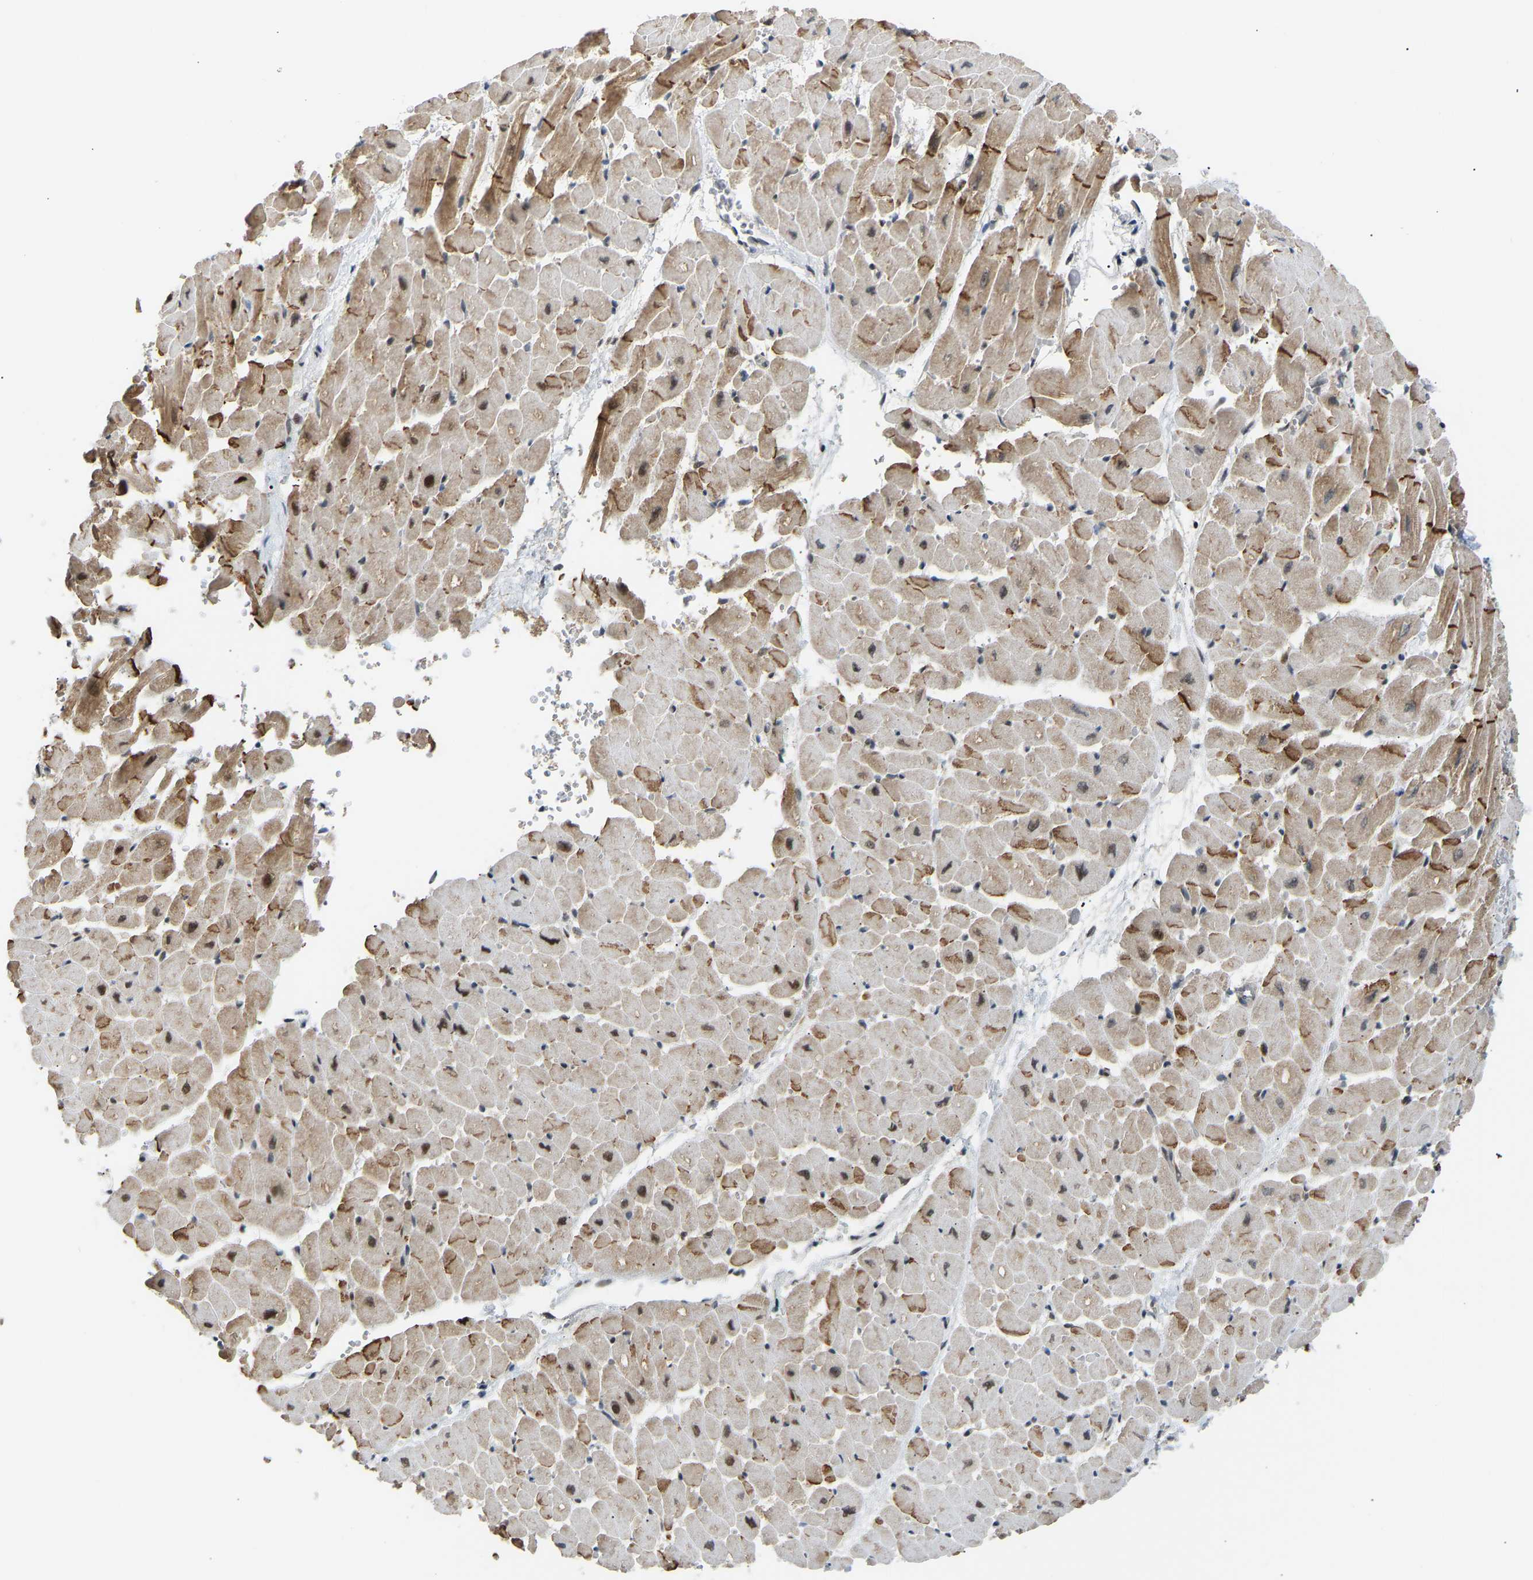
{"staining": {"intensity": "moderate", "quantity": ">75%", "location": "cytoplasmic/membranous"}, "tissue": "heart muscle", "cell_type": "Cardiomyocytes", "image_type": "normal", "snomed": [{"axis": "morphology", "description": "Normal tissue, NOS"}, {"axis": "topography", "description": "Heart"}], "caption": "The image reveals staining of unremarkable heart muscle, revealing moderate cytoplasmic/membranous protein staining (brown color) within cardiomyocytes.", "gene": "SSBP2", "patient": {"sex": "male", "age": 45}}